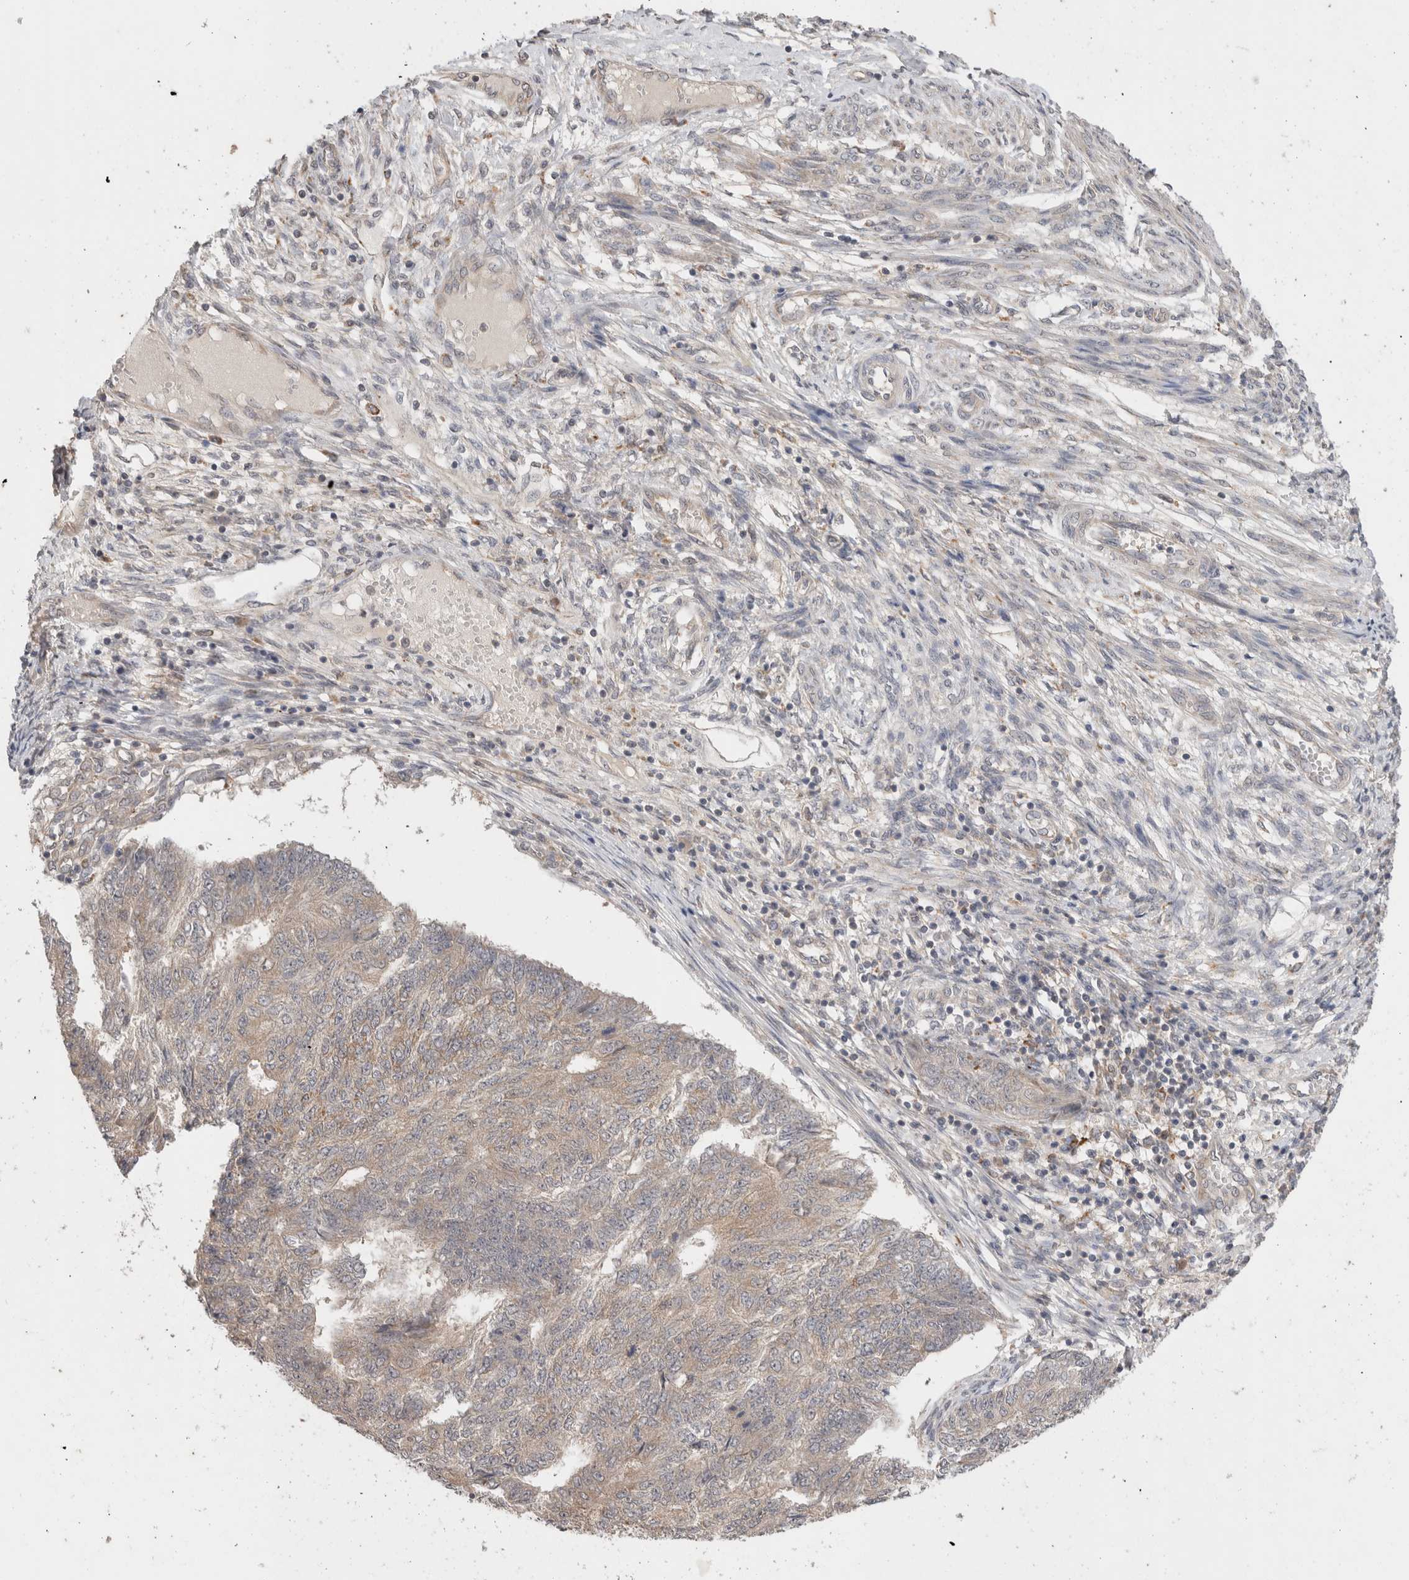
{"staining": {"intensity": "weak", "quantity": "25%-75%", "location": "cytoplasmic/membranous"}, "tissue": "endometrial cancer", "cell_type": "Tumor cells", "image_type": "cancer", "snomed": [{"axis": "morphology", "description": "Adenocarcinoma, NOS"}, {"axis": "topography", "description": "Endometrium"}], "caption": "Endometrial cancer tissue reveals weak cytoplasmic/membranous staining in approximately 25%-75% of tumor cells The staining was performed using DAB (3,3'-diaminobenzidine) to visualize the protein expression in brown, while the nuclei were stained in blue with hematoxylin (Magnification: 20x).", "gene": "SGK1", "patient": {"sex": "female", "age": 32}}